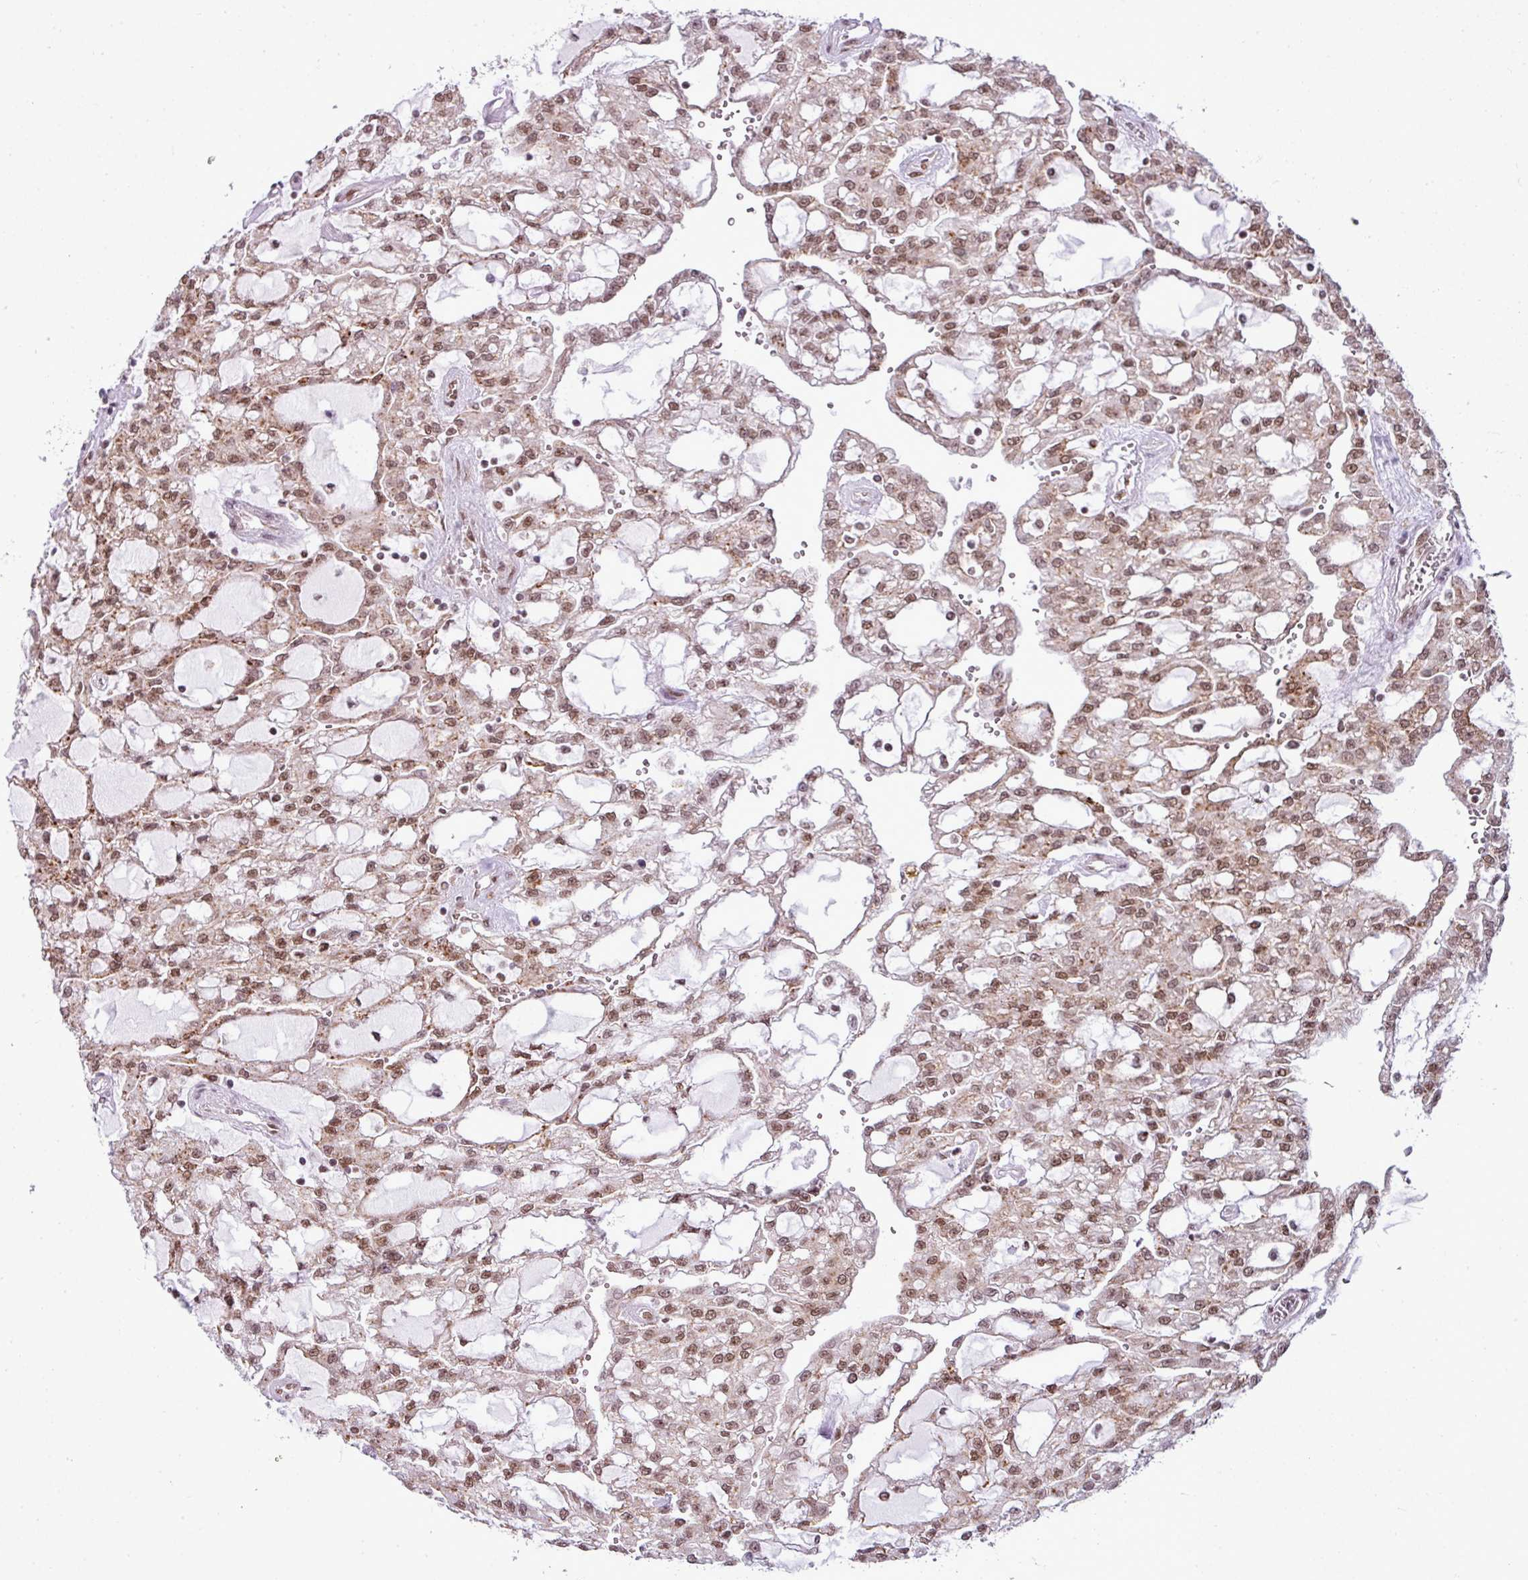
{"staining": {"intensity": "moderate", "quantity": ">75%", "location": "nuclear"}, "tissue": "renal cancer", "cell_type": "Tumor cells", "image_type": "cancer", "snomed": [{"axis": "morphology", "description": "Adenocarcinoma, NOS"}, {"axis": "topography", "description": "Kidney"}], "caption": "The immunohistochemical stain highlights moderate nuclear expression in tumor cells of renal cancer tissue.", "gene": "ARL6IP4", "patient": {"sex": "male", "age": 63}}